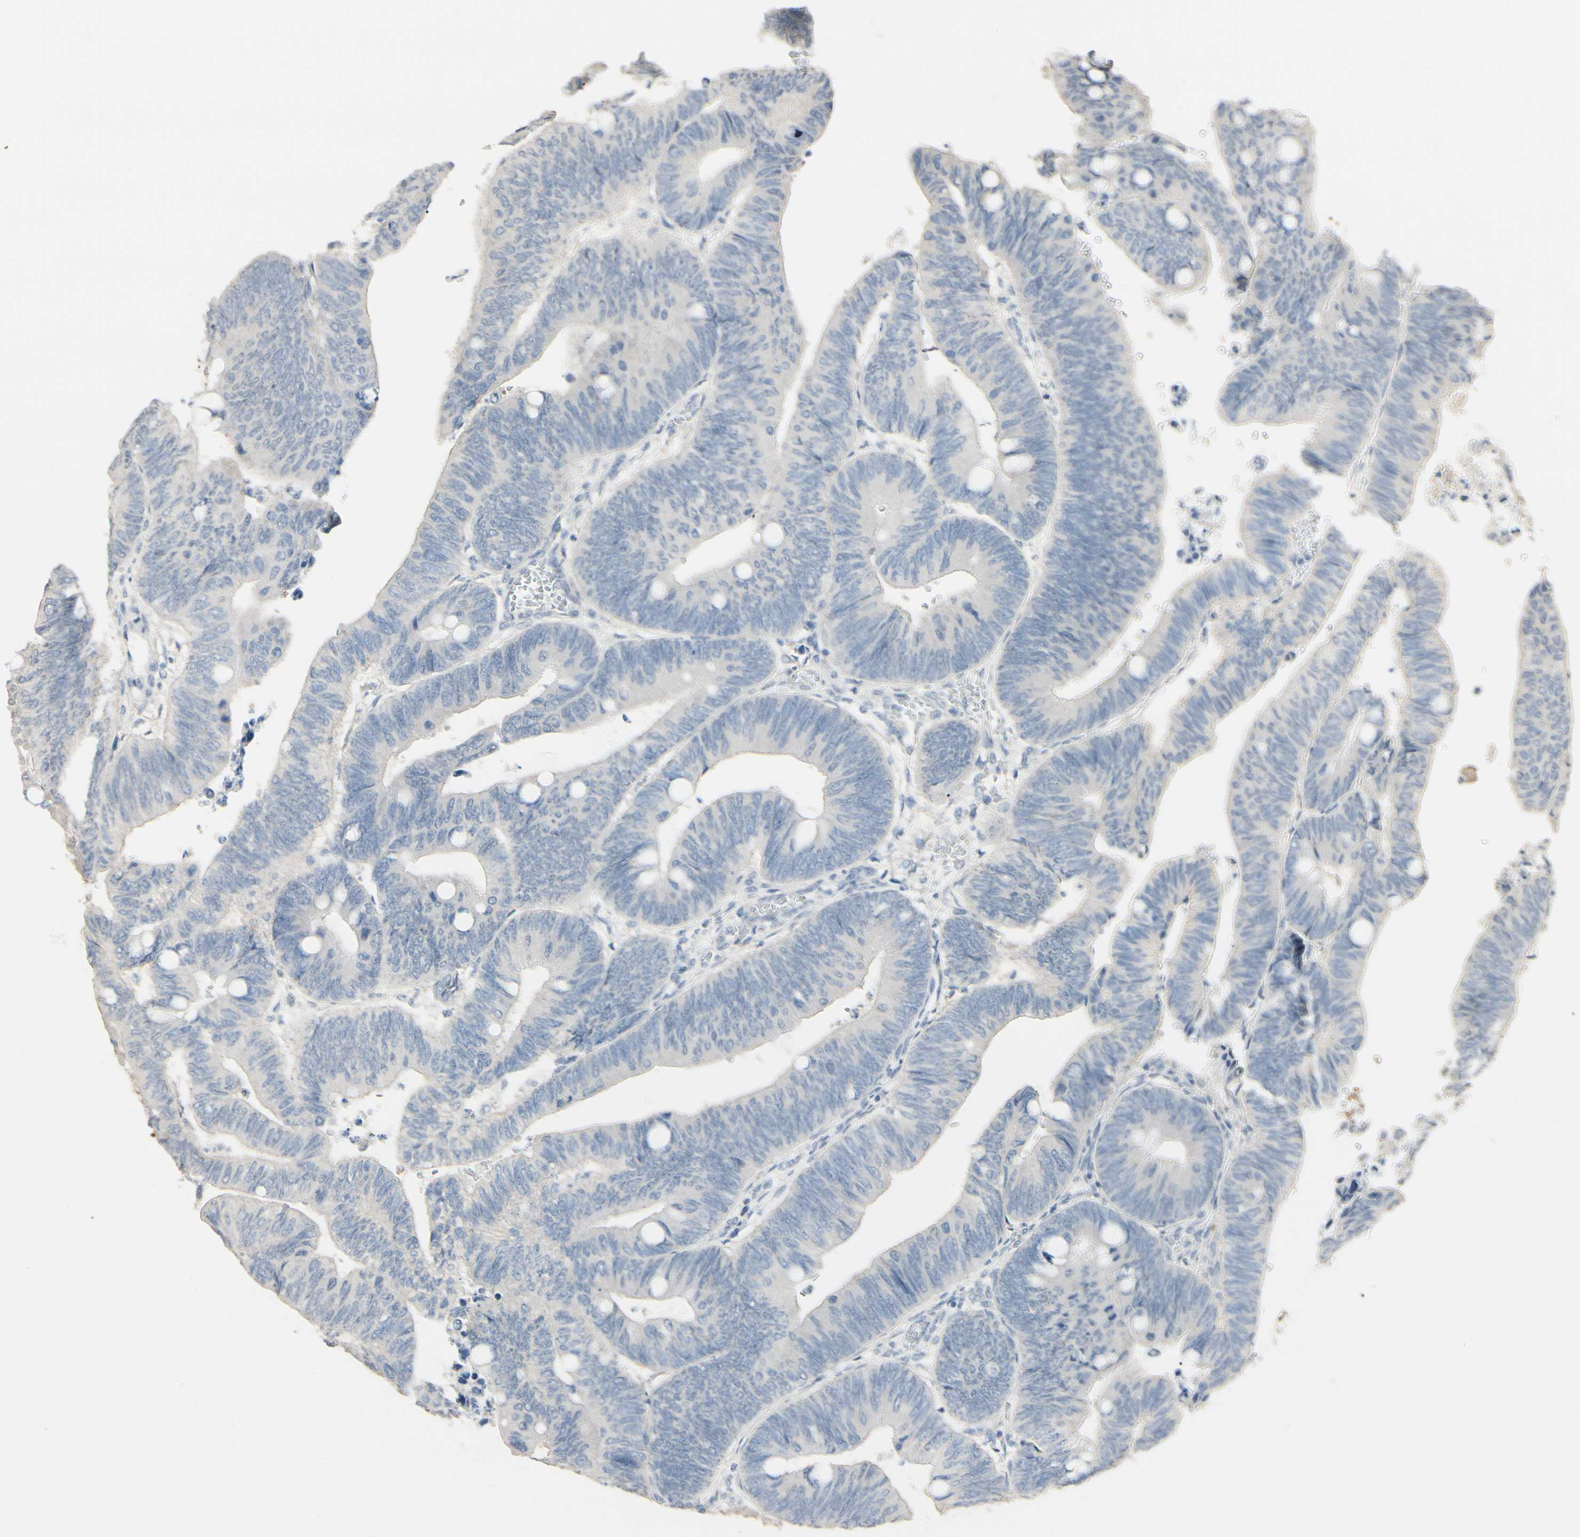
{"staining": {"intensity": "negative", "quantity": "none", "location": "none"}, "tissue": "colorectal cancer", "cell_type": "Tumor cells", "image_type": "cancer", "snomed": [{"axis": "morphology", "description": "Normal tissue, NOS"}, {"axis": "morphology", "description": "Adenocarcinoma, NOS"}, {"axis": "topography", "description": "Rectum"}, {"axis": "topography", "description": "Peripheral nerve tissue"}], "caption": "Immunohistochemical staining of human adenocarcinoma (colorectal) reveals no significant positivity in tumor cells.", "gene": "GNE", "patient": {"sex": "male", "age": 92}}